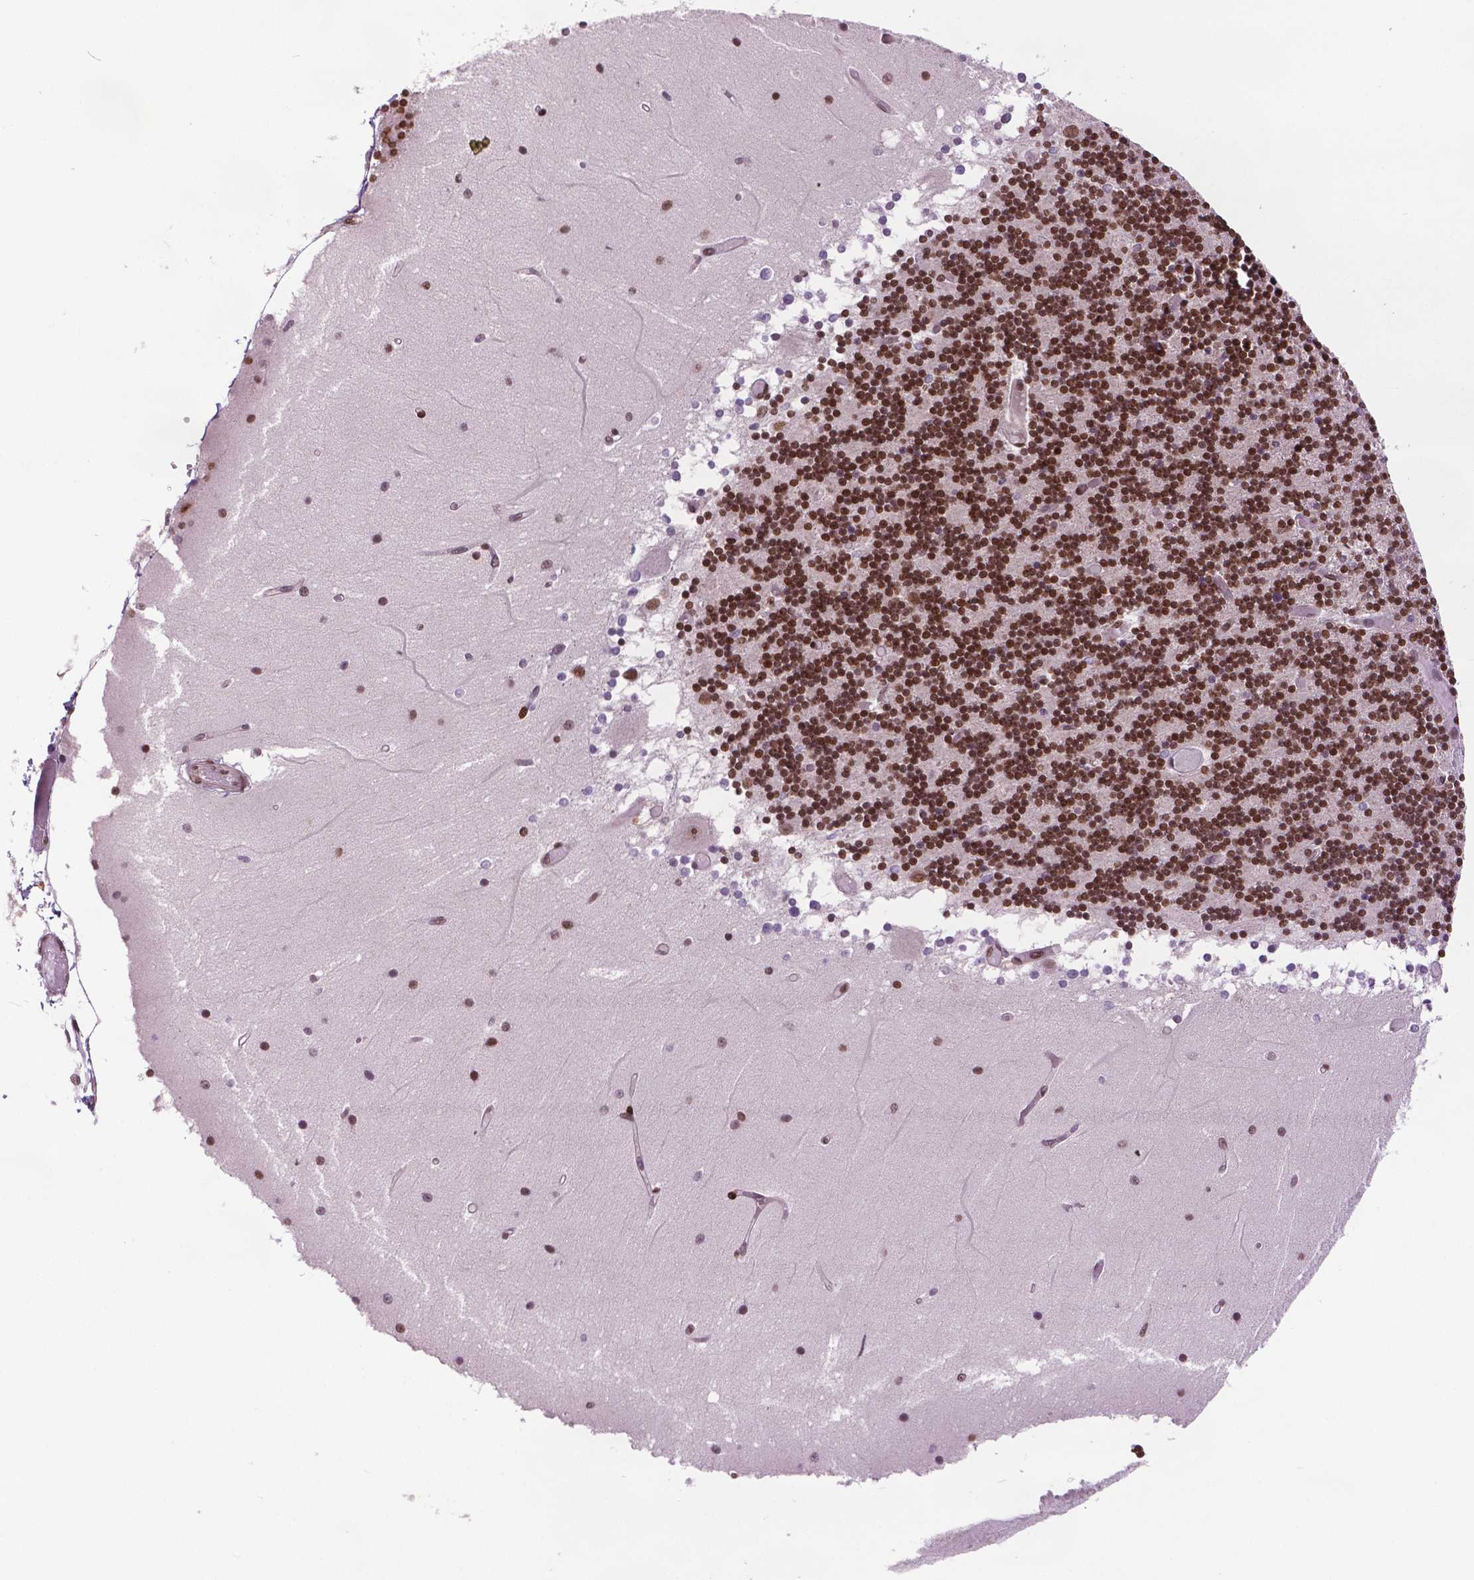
{"staining": {"intensity": "strong", "quantity": ">75%", "location": "nuclear"}, "tissue": "cerebellum", "cell_type": "Cells in granular layer", "image_type": "normal", "snomed": [{"axis": "morphology", "description": "Normal tissue, NOS"}, {"axis": "topography", "description": "Cerebellum"}], "caption": "Immunohistochemistry (IHC) (DAB) staining of benign human cerebellum displays strong nuclear protein staining in about >75% of cells in granular layer.", "gene": "SIRT6", "patient": {"sex": "female", "age": 28}}